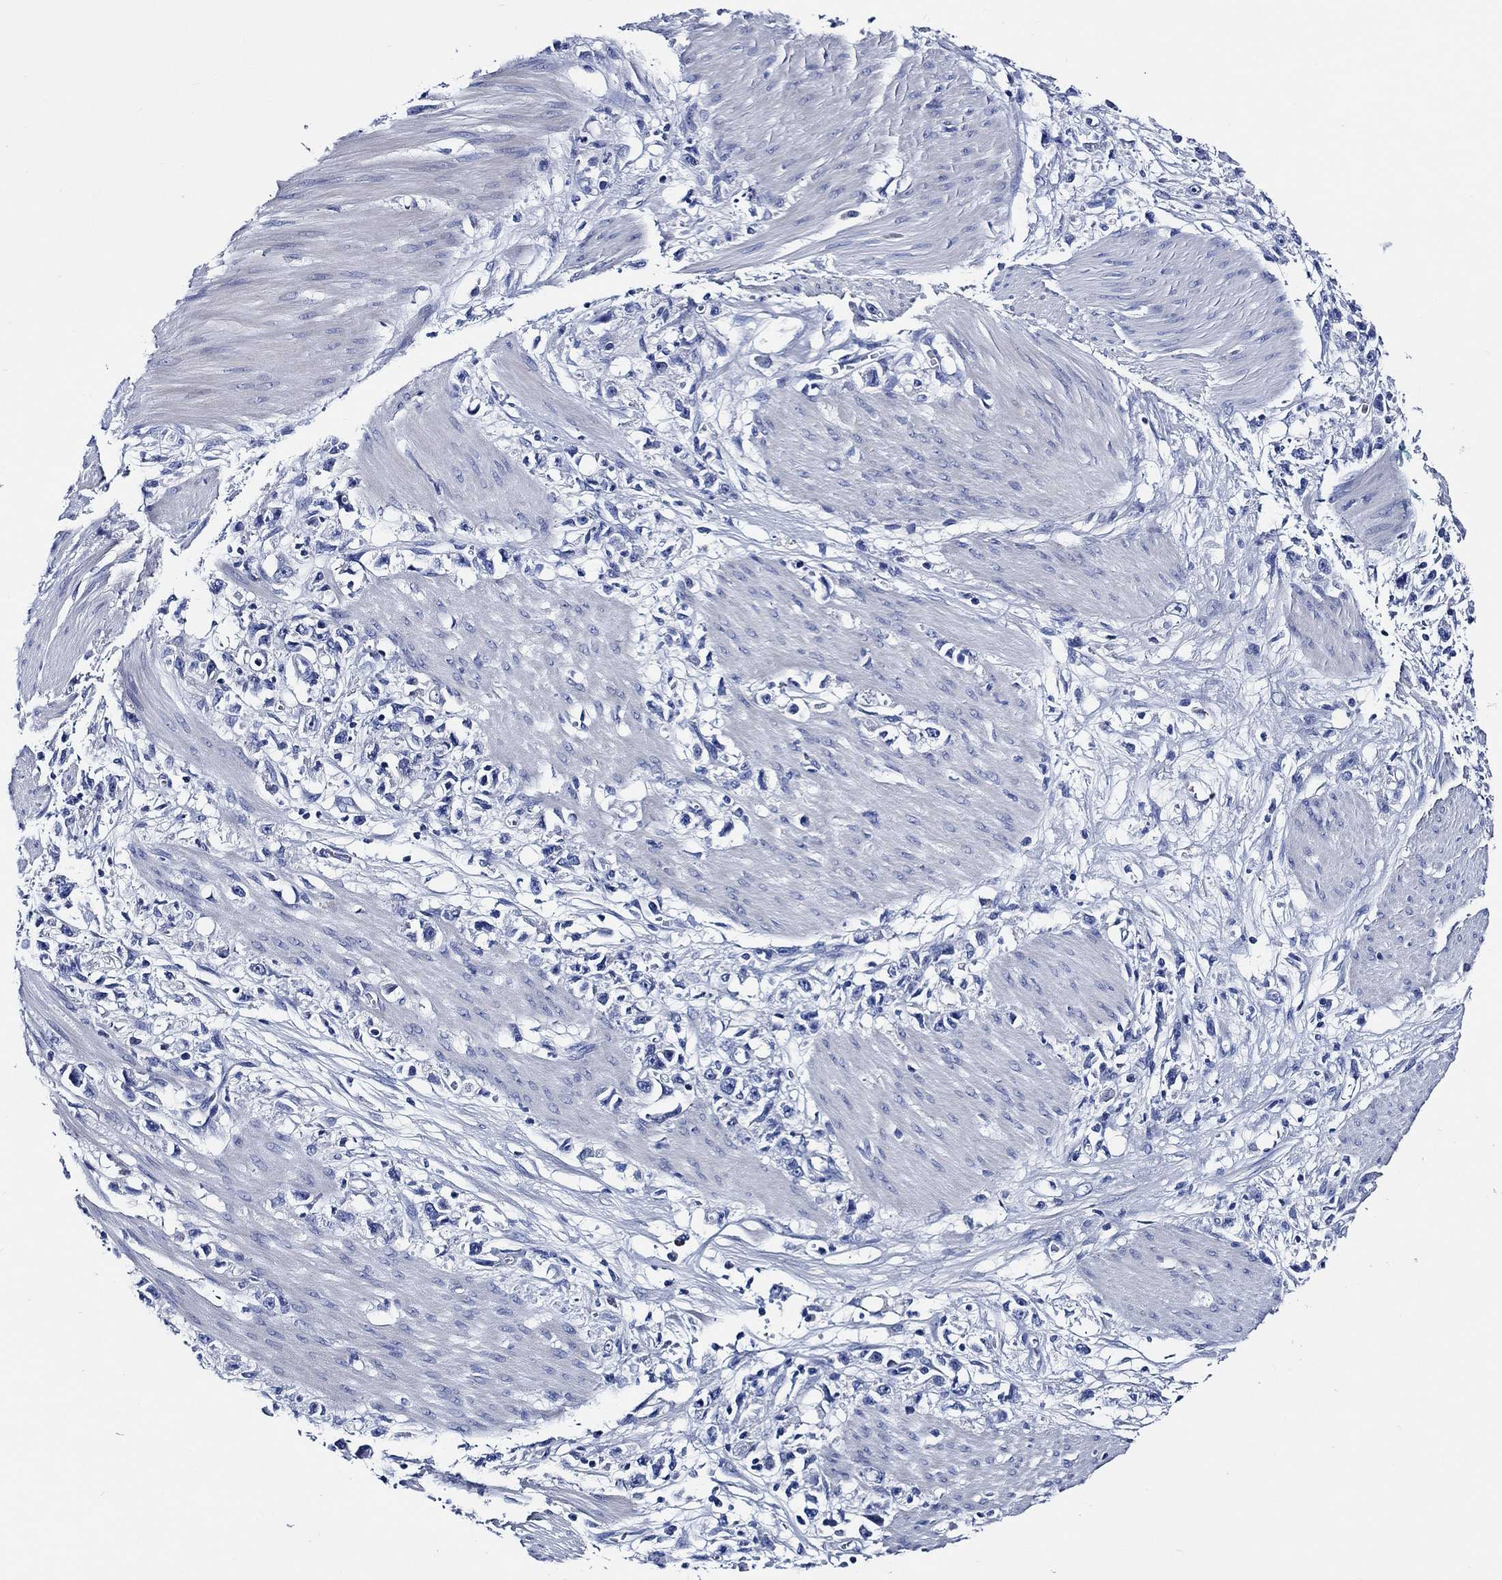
{"staining": {"intensity": "negative", "quantity": "none", "location": "none"}, "tissue": "stomach cancer", "cell_type": "Tumor cells", "image_type": "cancer", "snomed": [{"axis": "morphology", "description": "Adenocarcinoma, NOS"}, {"axis": "topography", "description": "Stomach"}], "caption": "The histopathology image exhibits no significant expression in tumor cells of stomach cancer.", "gene": "WDR62", "patient": {"sex": "female", "age": 59}}